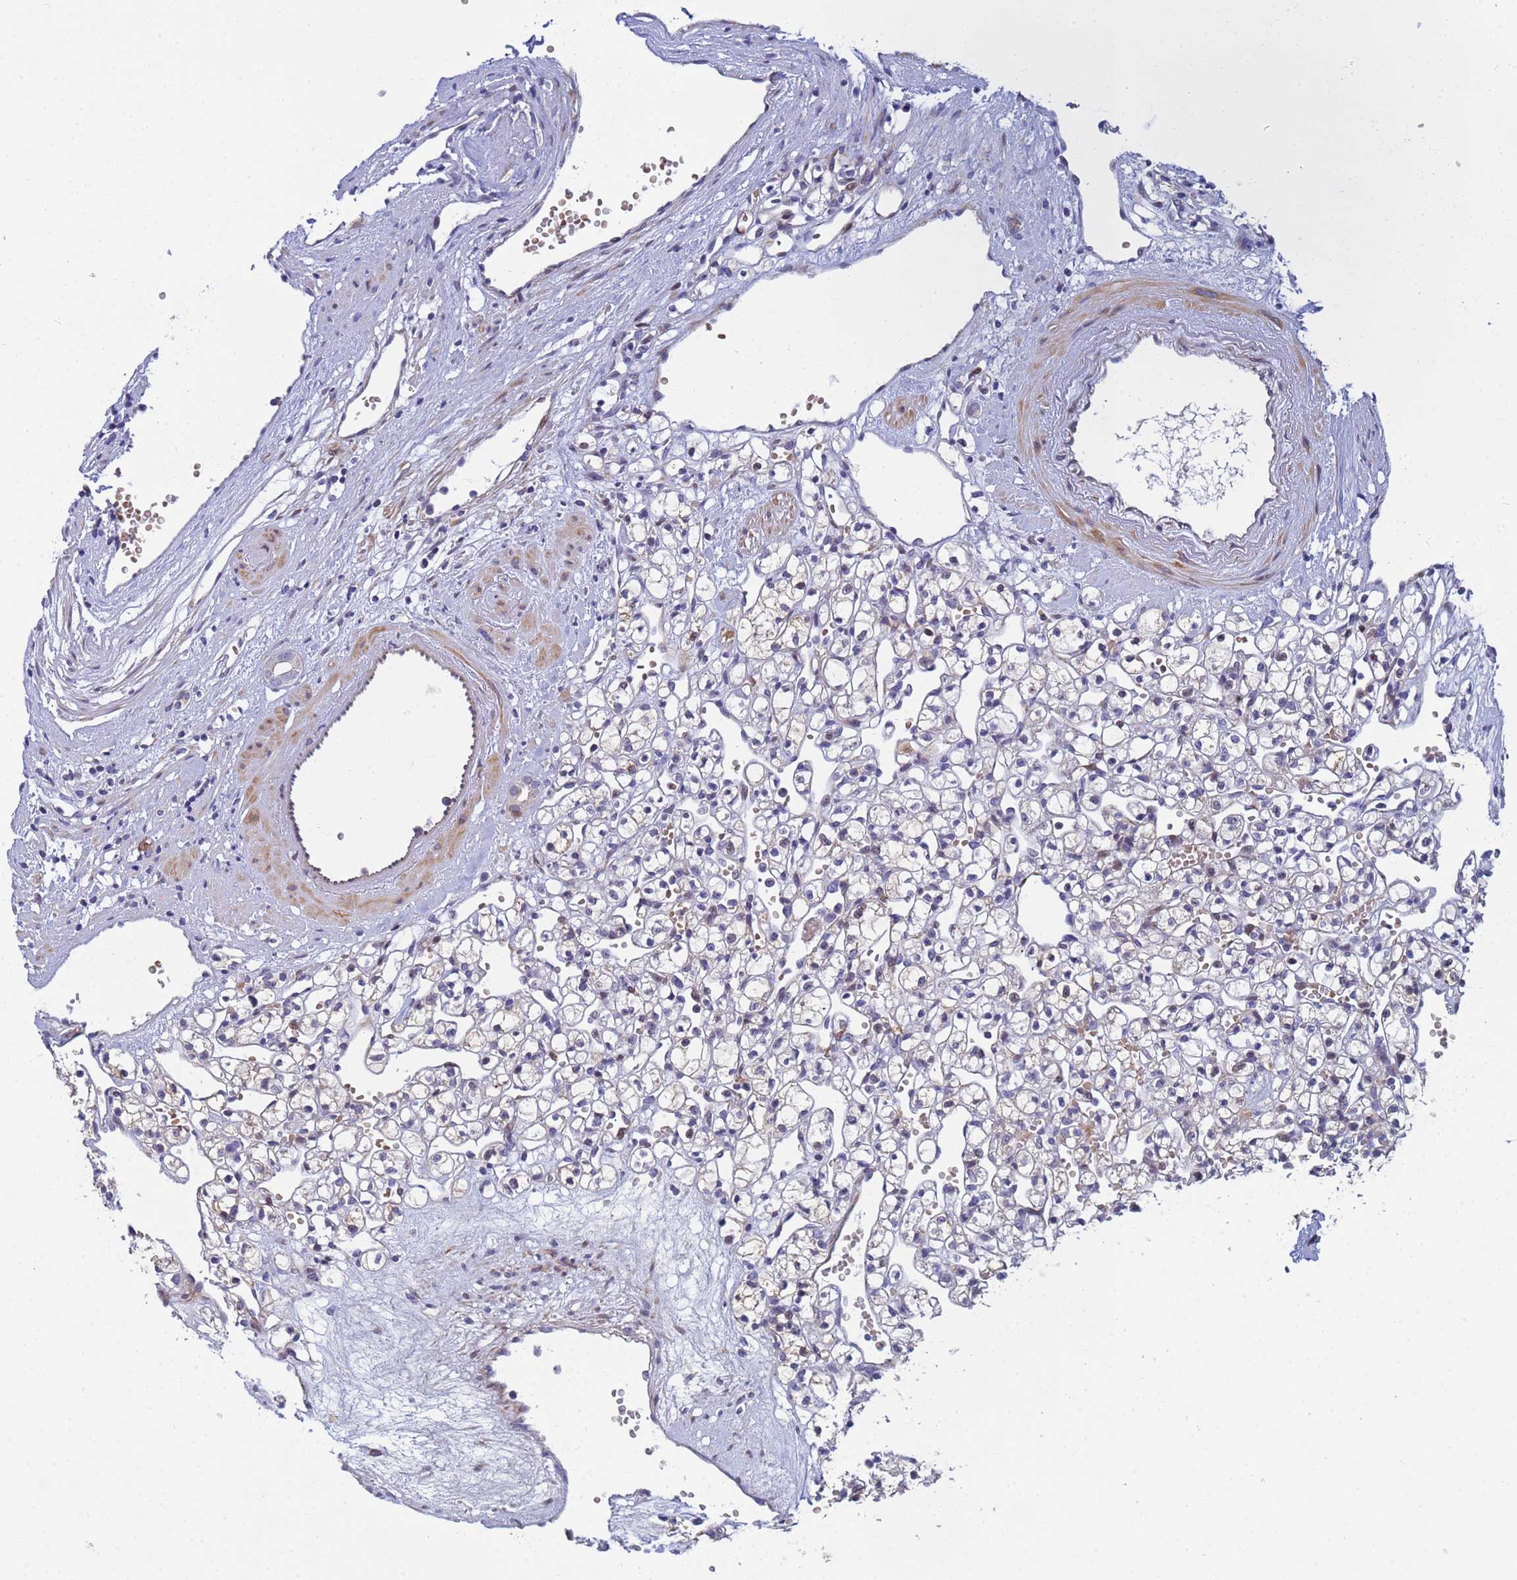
{"staining": {"intensity": "weak", "quantity": "<25%", "location": "cytoplasmic/membranous"}, "tissue": "renal cancer", "cell_type": "Tumor cells", "image_type": "cancer", "snomed": [{"axis": "morphology", "description": "Adenocarcinoma, NOS"}, {"axis": "topography", "description": "Kidney"}], "caption": "This is an immunohistochemistry (IHC) image of renal cancer. There is no positivity in tumor cells.", "gene": "PPP6R1", "patient": {"sex": "female", "age": 59}}